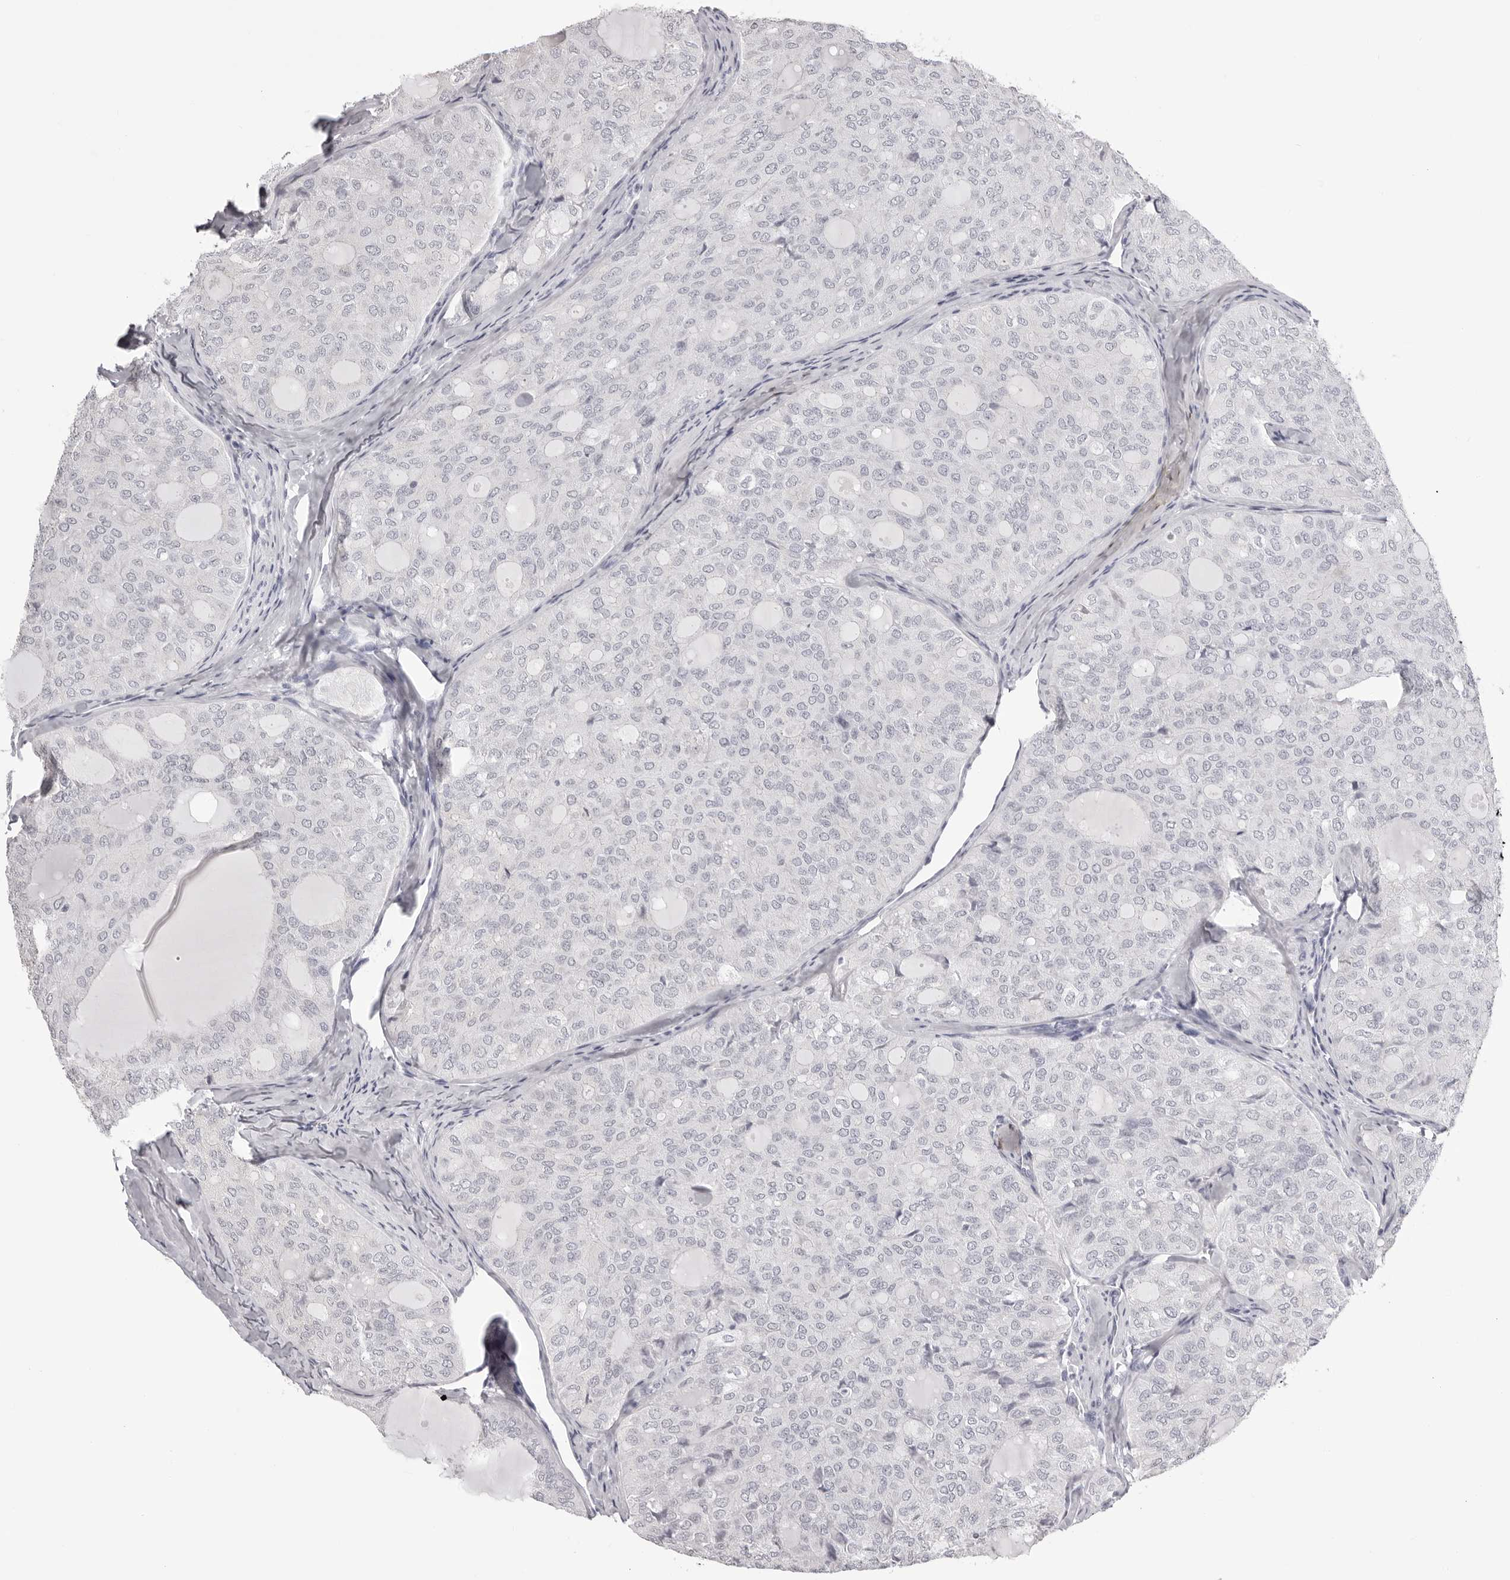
{"staining": {"intensity": "negative", "quantity": "none", "location": "none"}, "tissue": "thyroid cancer", "cell_type": "Tumor cells", "image_type": "cancer", "snomed": [{"axis": "morphology", "description": "Follicular adenoma carcinoma, NOS"}, {"axis": "topography", "description": "Thyroid gland"}], "caption": "DAB (3,3'-diaminobenzidine) immunohistochemical staining of human thyroid cancer (follicular adenoma carcinoma) exhibits no significant staining in tumor cells.", "gene": "CST1", "patient": {"sex": "male", "age": 75}}